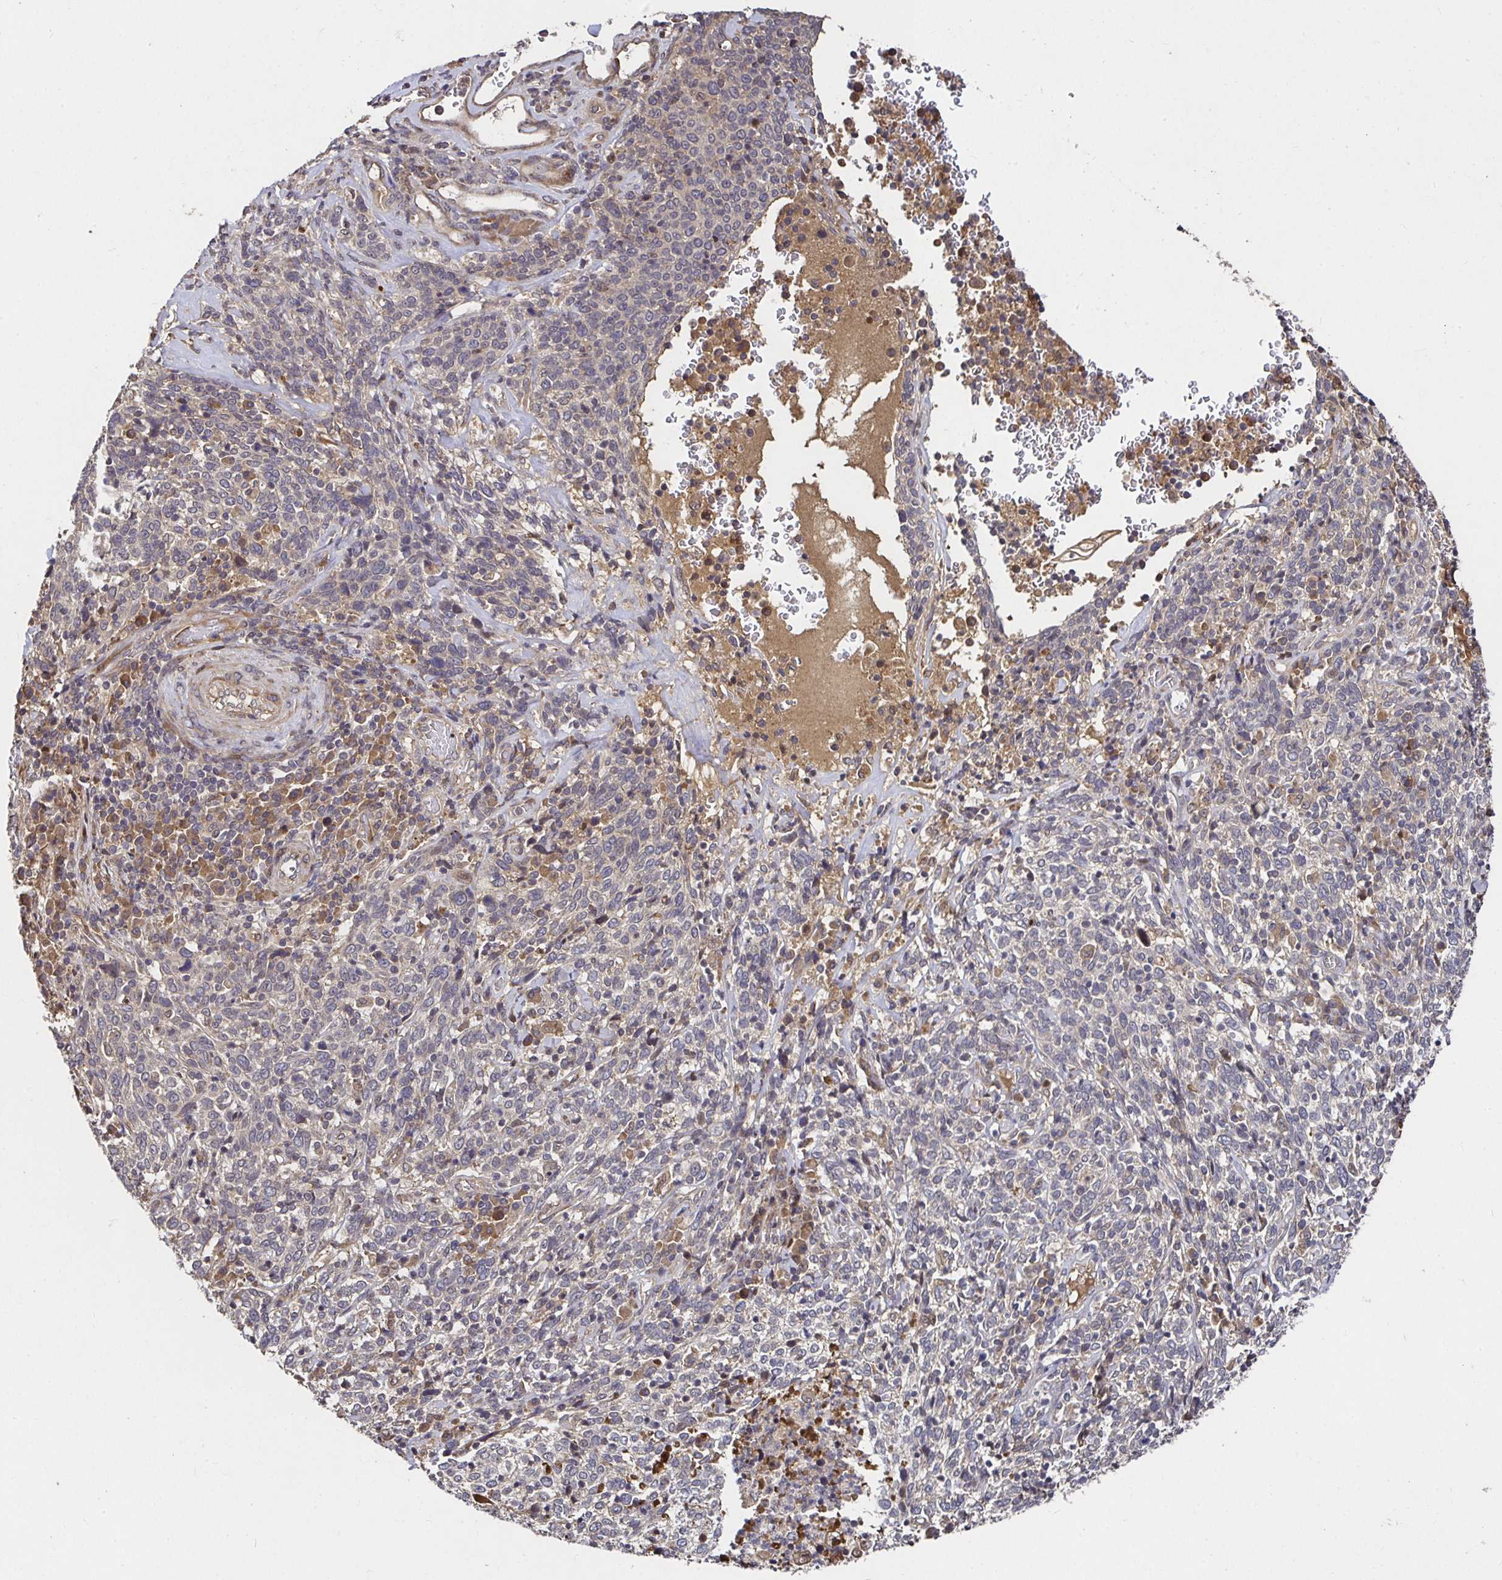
{"staining": {"intensity": "negative", "quantity": "none", "location": "none"}, "tissue": "cervical cancer", "cell_type": "Tumor cells", "image_type": "cancer", "snomed": [{"axis": "morphology", "description": "Squamous cell carcinoma, NOS"}, {"axis": "topography", "description": "Cervix"}], "caption": "Immunohistochemical staining of cervical cancer demonstrates no significant positivity in tumor cells.", "gene": "SMYD3", "patient": {"sex": "female", "age": 46}}